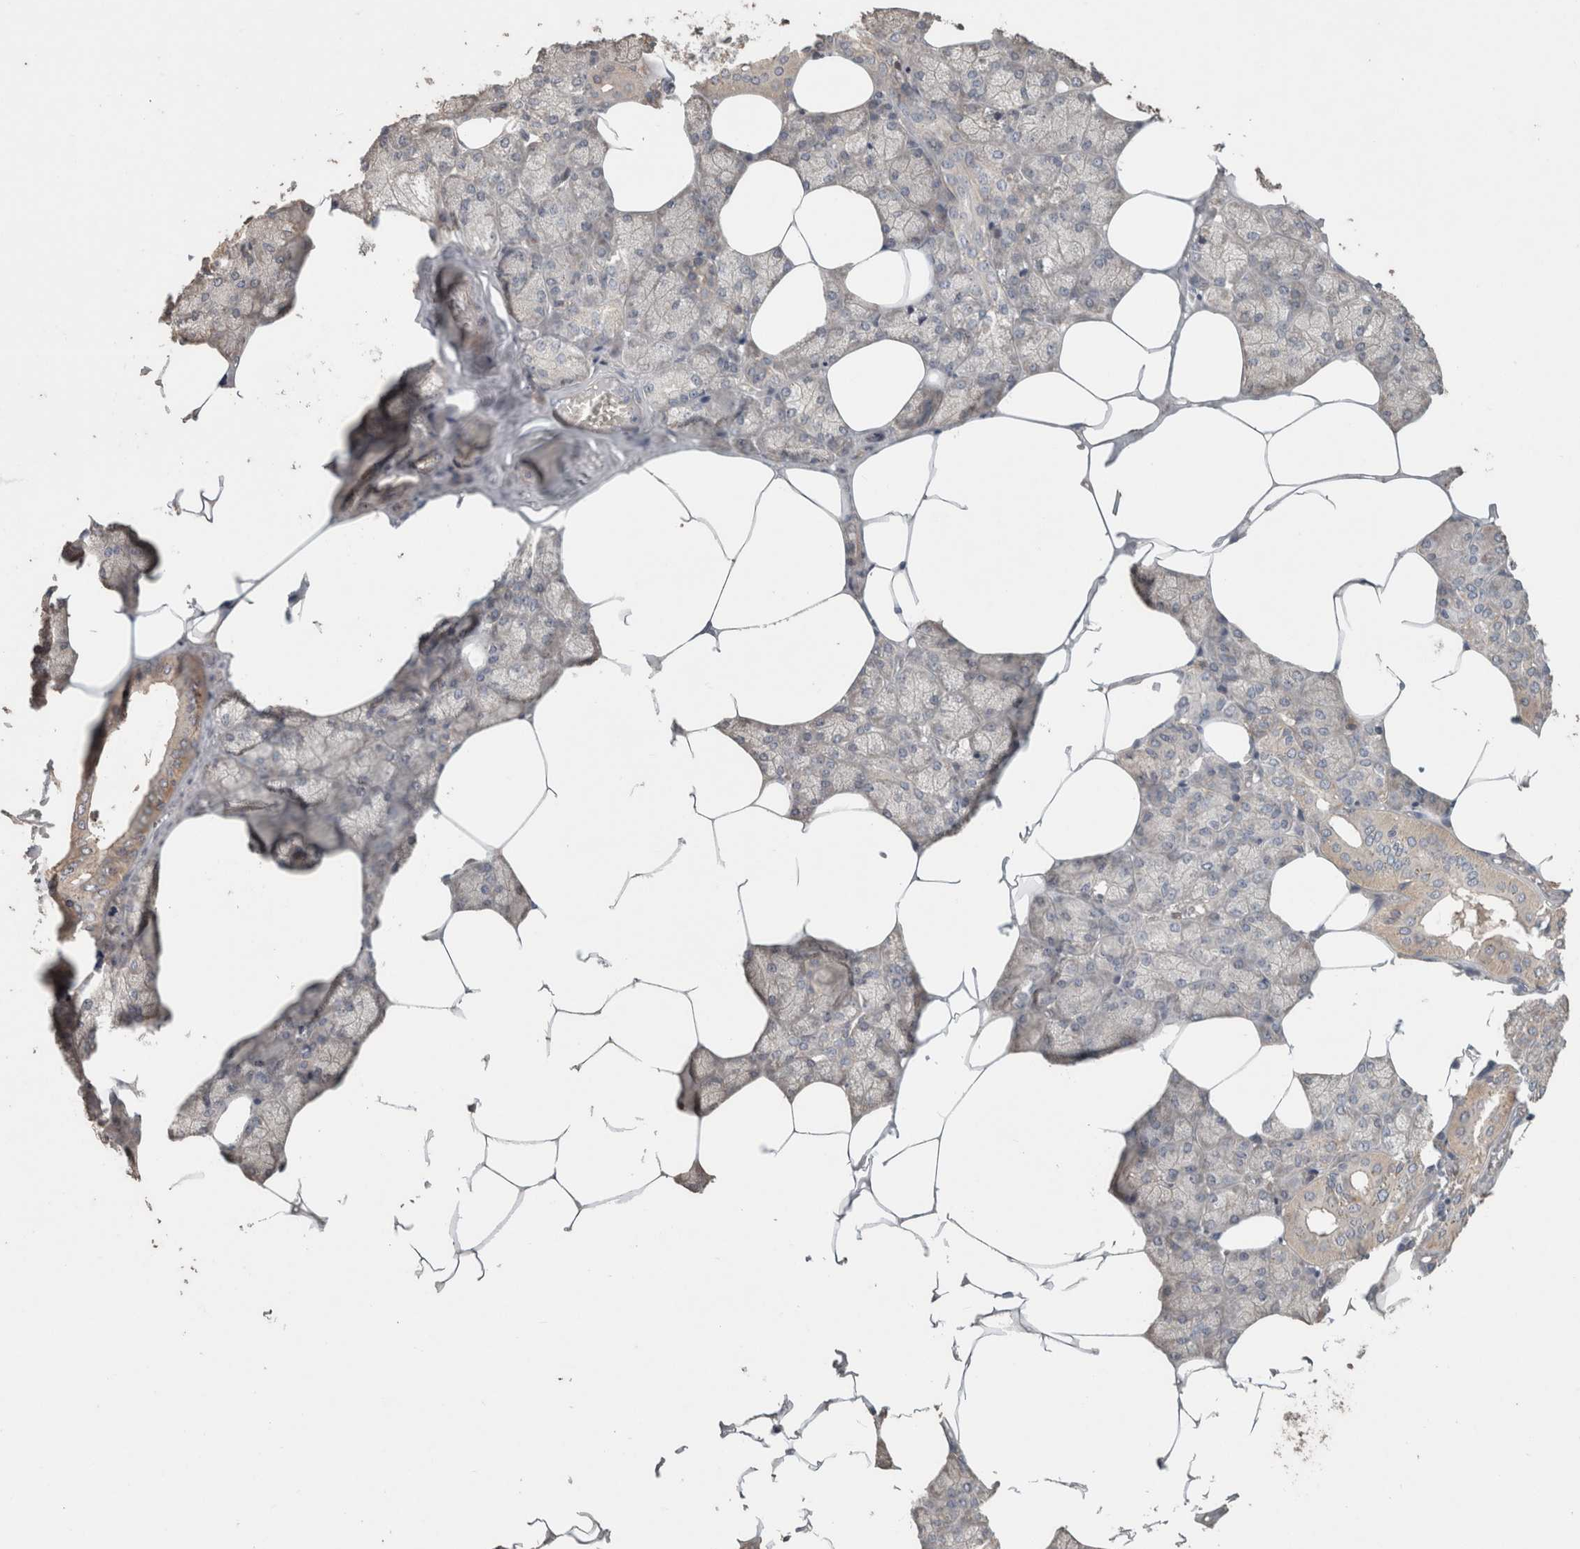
{"staining": {"intensity": "weak", "quantity": "<25%", "location": "cytoplasmic/membranous"}, "tissue": "salivary gland", "cell_type": "Glandular cells", "image_type": "normal", "snomed": [{"axis": "morphology", "description": "Normal tissue, NOS"}, {"axis": "topography", "description": "Salivary gland"}], "caption": "An immunohistochemistry micrograph of normal salivary gland is shown. There is no staining in glandular cells of salivary gland. (Immunohistochemistry (ihc), brightfield microscopy, high magnification).", "gene": "RASAL2", "patient": {"sex": "male", "age": 62}}